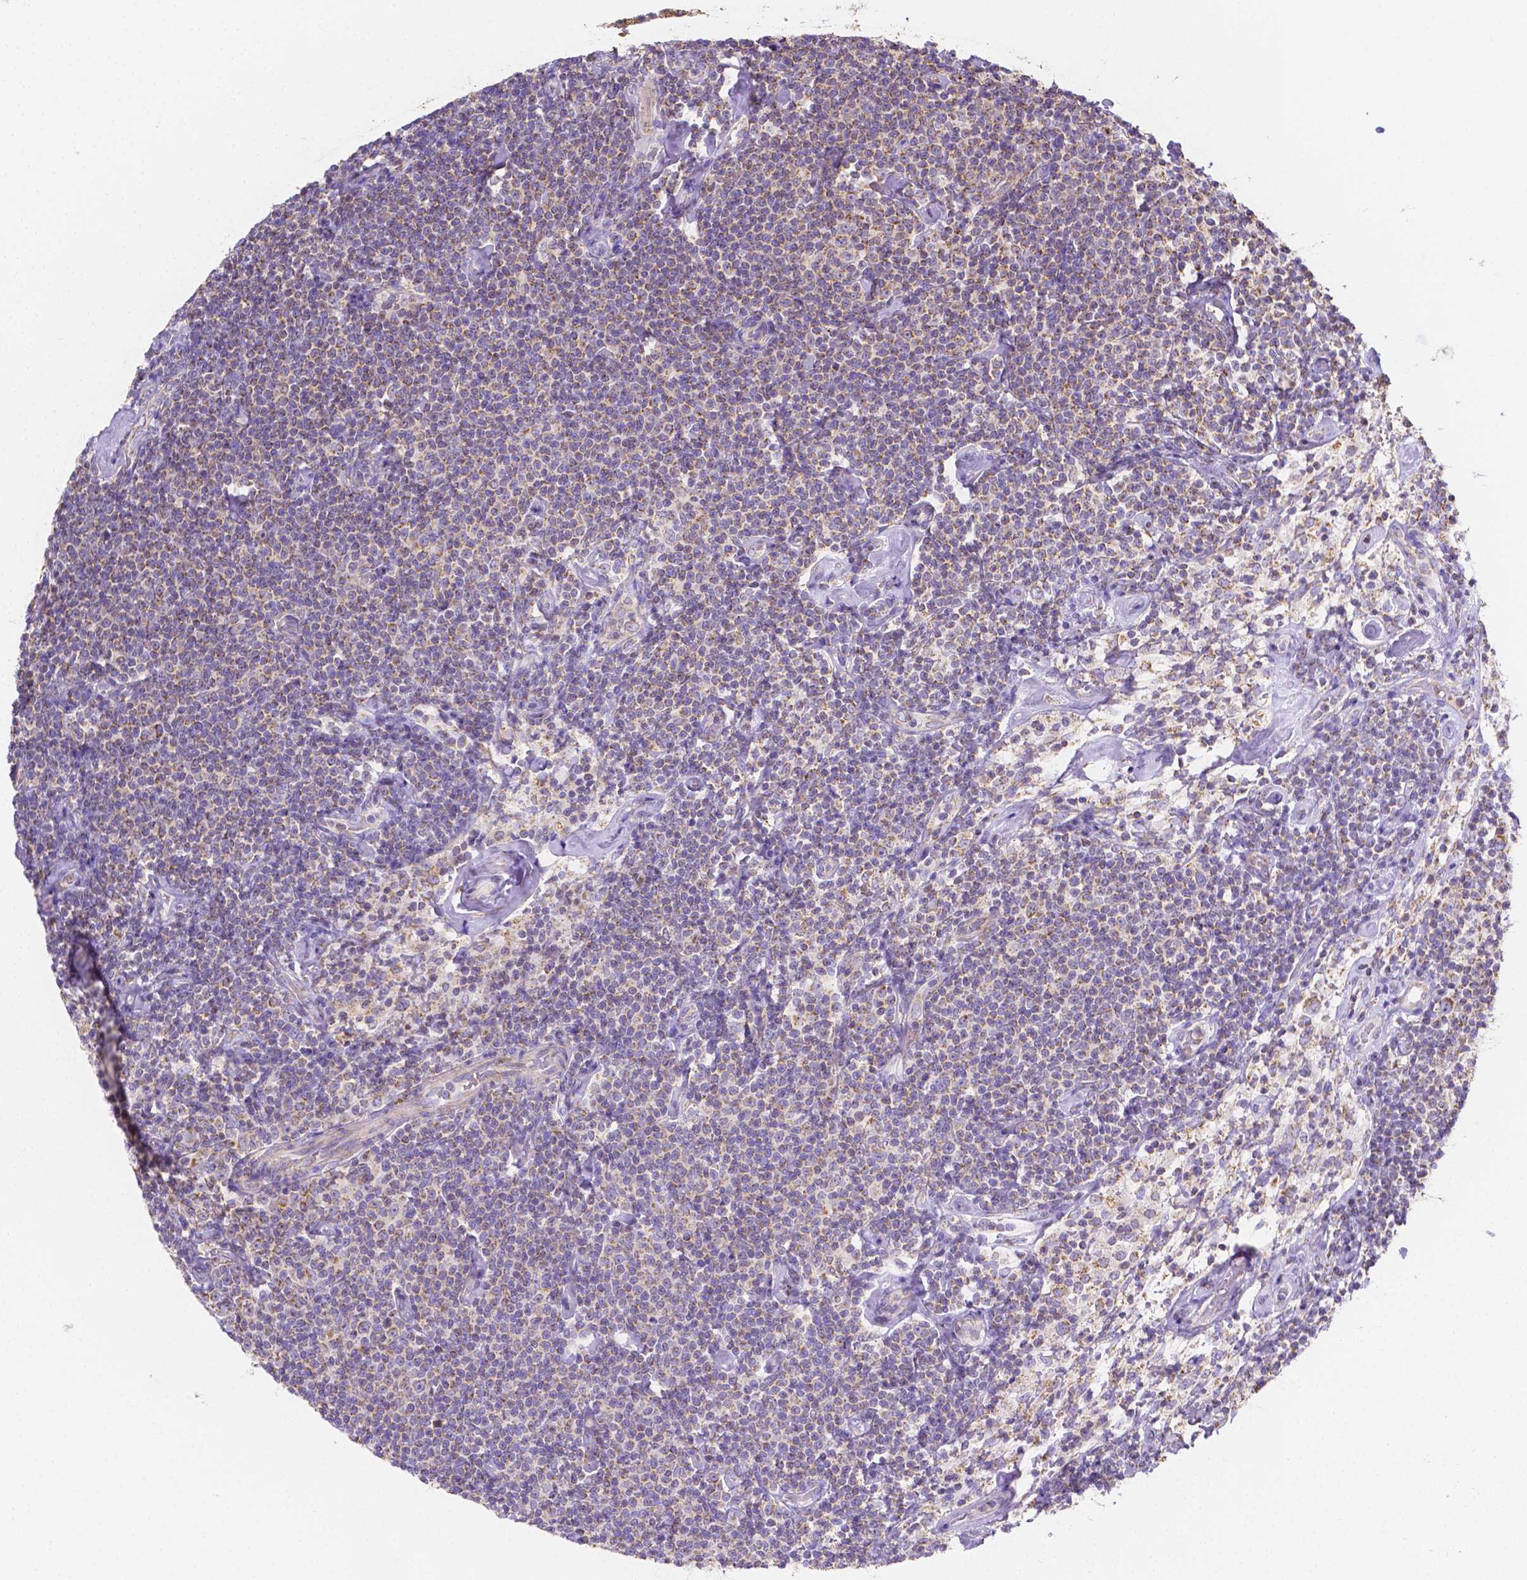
{"staining": {"intensity": "moderate", "quantity": "<25%", "location": "cytoplasmic/membranous"}, "tissue": "lymphoma", "cell_type": "Tumor cells", "image_type": "cancer", "snomed": [{"axis": "morphology", "description": "Malignant lymphoma, non-Hodgkin's type, Low grade"}, {"axis": "topography", "description": "Lymph node"}], "caption": "High-magnification brightfield microscopy of malignant lymphoma, non-Hodgkin's type (low-grade) stained with DAB (brown) and counterstained with hematoxylin (blue). tumor cells exhibit moderate cytoplasmic/membranous positivity is present in approximately<25% of cells.", "gene": "SGTB", "patient": {"sex": "male", "age": 81}}